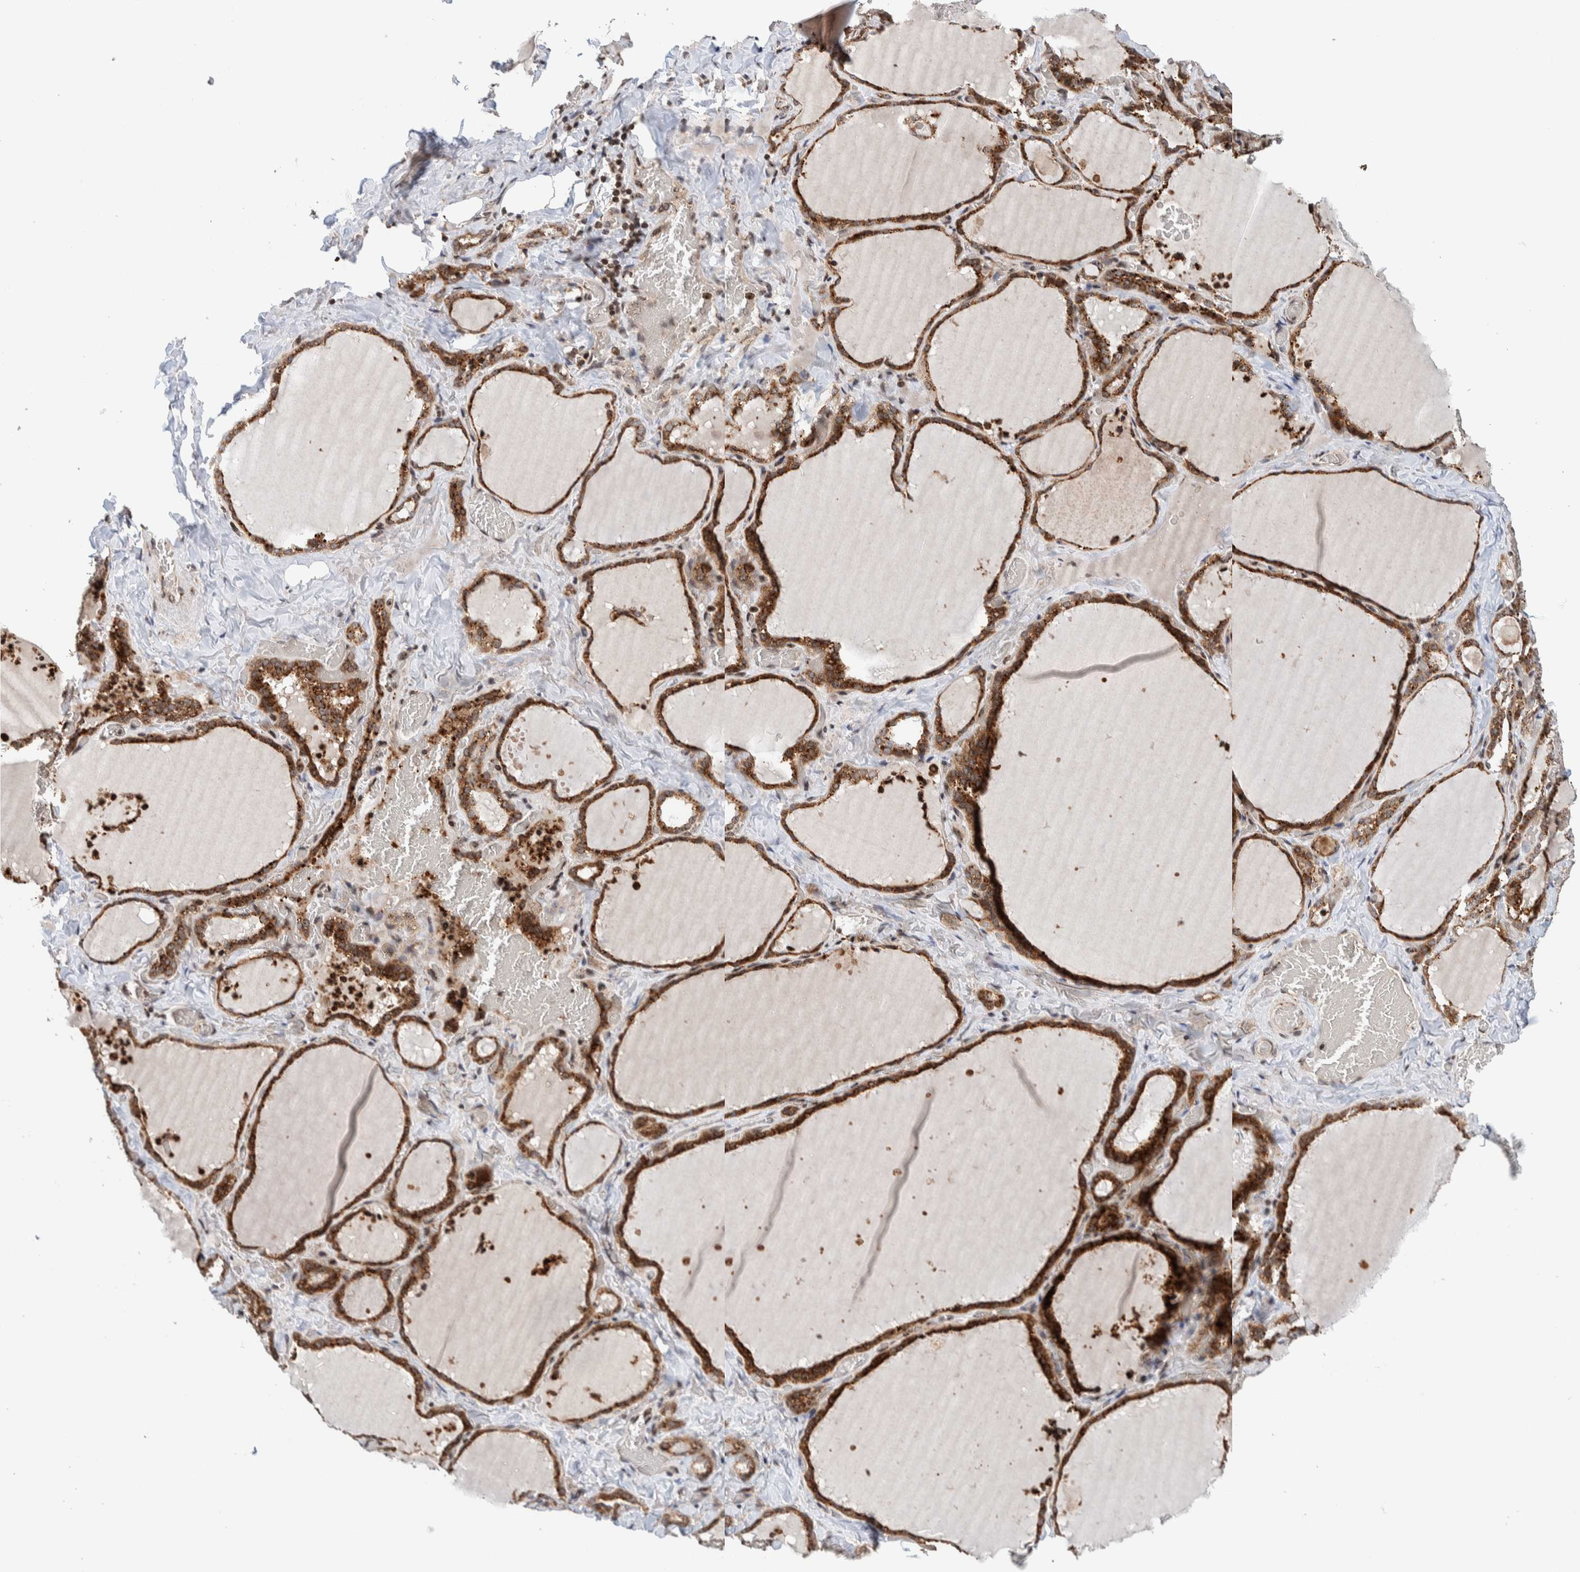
{"staining": {"intensity": "strong", "quantity": ">75%", "location": "cytoplasmic/membranous"}, "tissue": "thyroid gland", "cell_type": "Glandular cells", "image_type": "normal", "snomed": [{"axis": "morphology", "description": "Normal tissue, NOS"}, {"axis": "topography", "description": "Thyroid gland"}], "caption": "Immunohistochemistry photomicrograph of unremarkable thyroid gland: thyroid gland stained using immunohistochemistry demonstrates high levels of strong protein expression localized specifically in the cytoplasmic/membranous of glandular cells, appearing as a cytoplasmic/membranous brown color.", "gene": "CCDC182", "patient": {"sex": "female", "age": 22}}